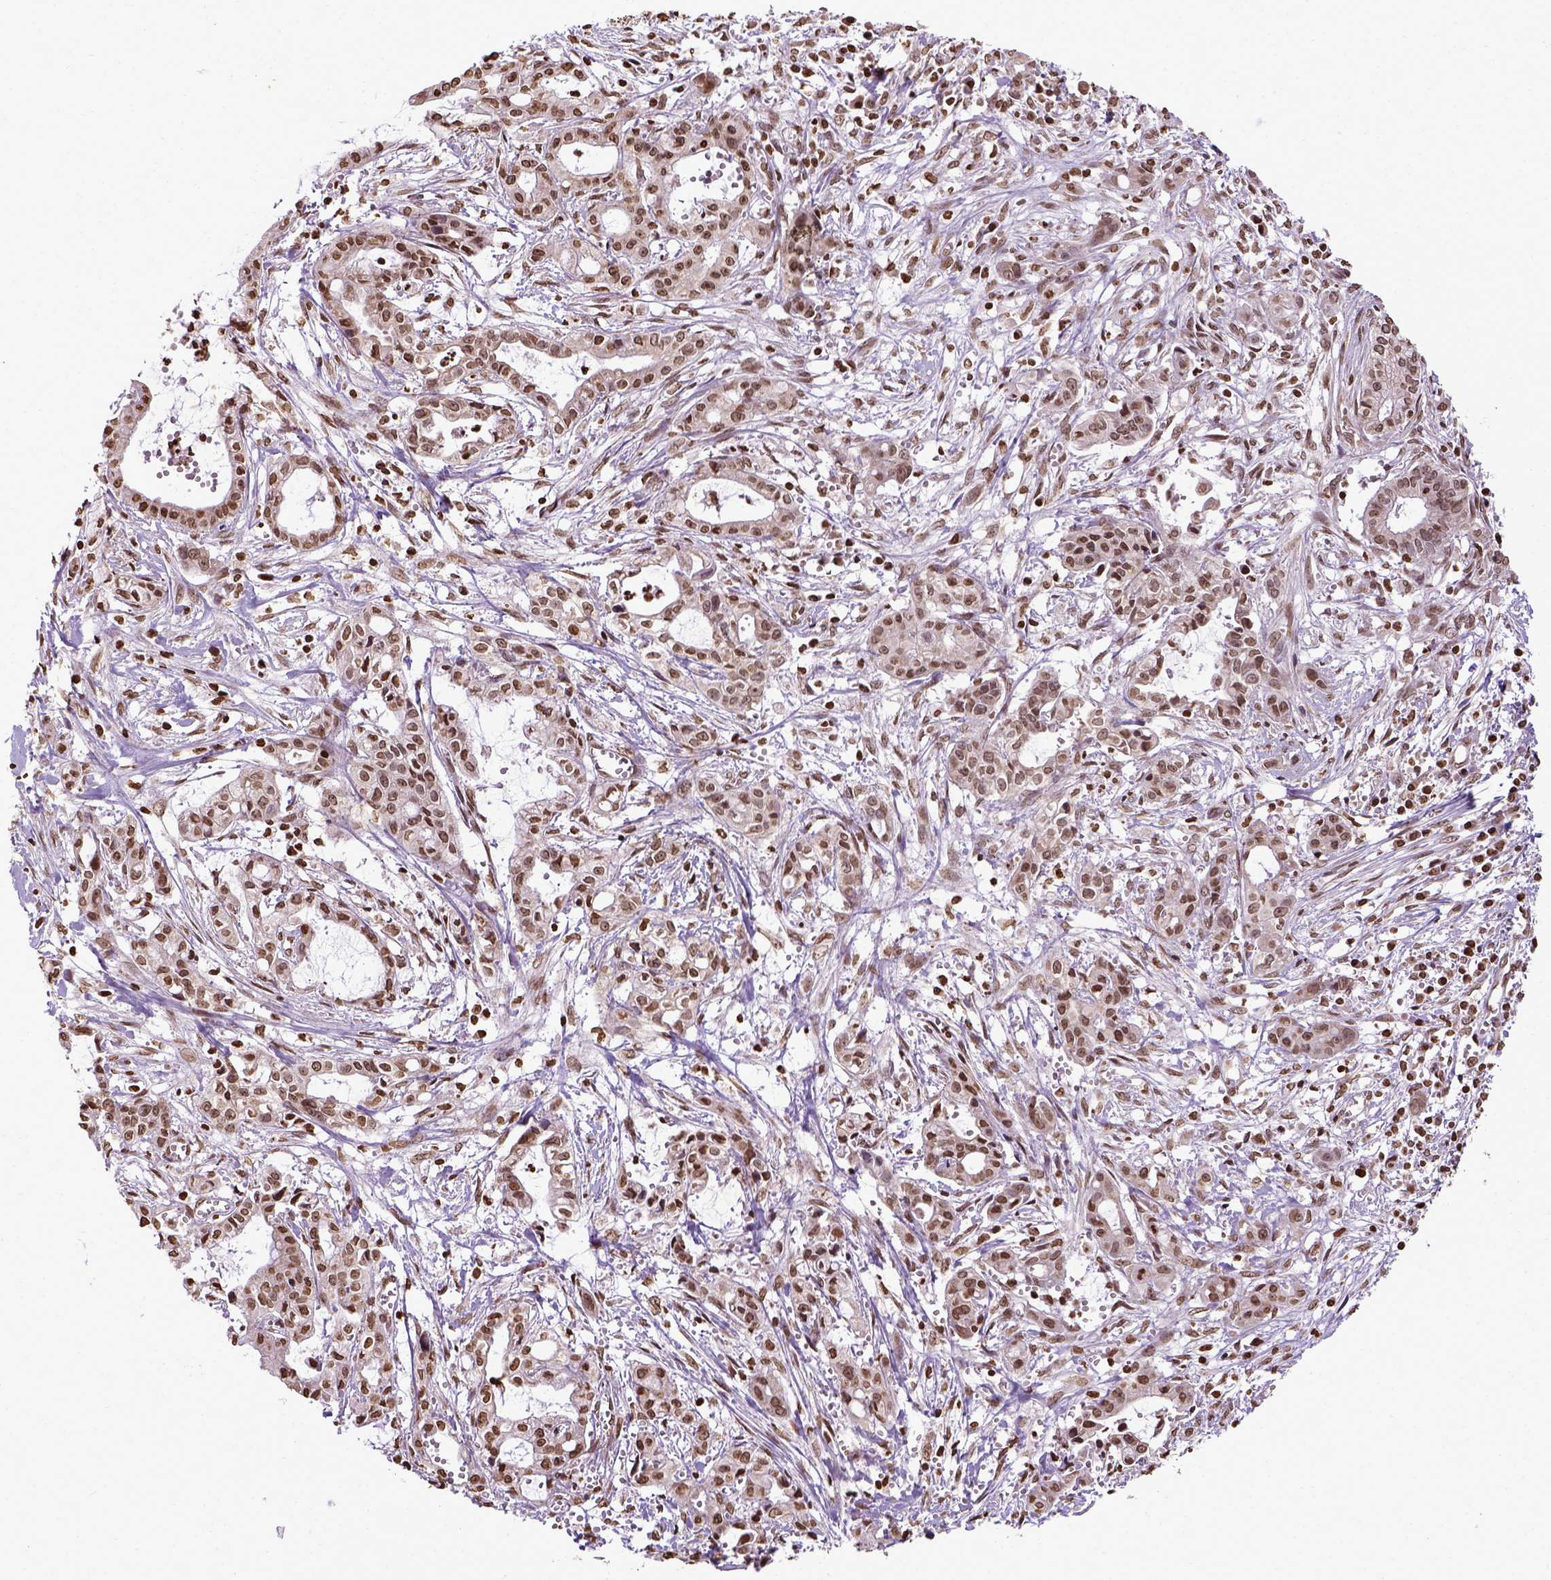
{"staining": {"intensity": "moderate", "quantity": ">75%", "location": "nuclear"}, "tissue": "pancreatic cancer", "cell_type": "Tumor cells", "image_type": "cancer", "snomed": [{"axis": "morphology", "description": "Adenocarcinoma, NOS"}, {"axis": "topography", "description": "Pancreas"}], "caption": "An immunohistochemistry micrograph of tumor tissue is shown. Protein staining in brown labels moderate nuclear positivity in pancreatic adenocarcinoma within tumor cells.", "gene": "ZNF75D", "patient": {"sex": "male", "age": 48}}